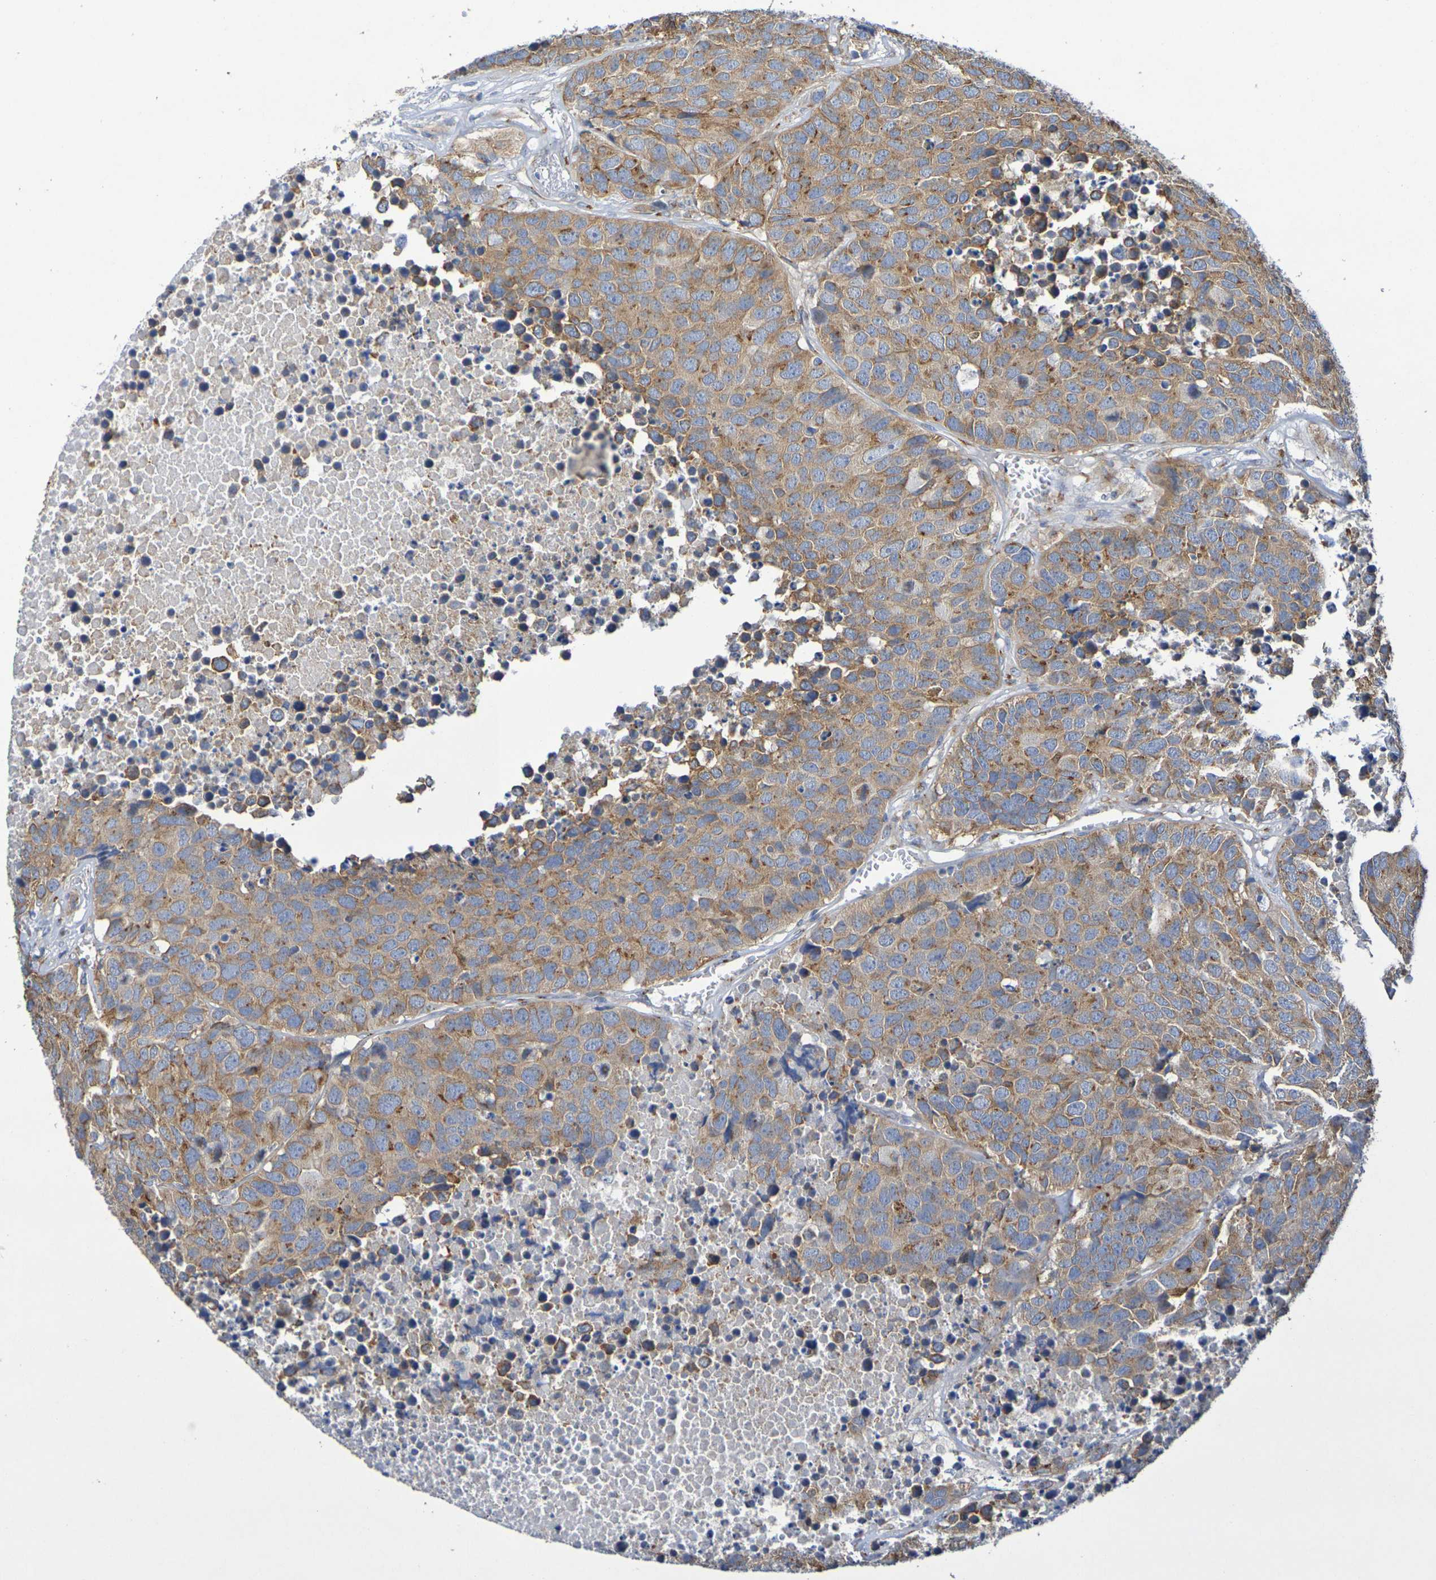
{"staining": {"intensity": "moderate", "quantity": ">75%", "location": "cytoplasmic/membranous"}, "tissue": "carcinoid", "cell_type": "Tumor cells", "image_type": "cancer", "snomed": [{"axis": "morphology", "description": "Carcinoid, malignant, NOS"}, {"axis": "topography", "description": "Lung"}], "caption": "Immunohistochemical staining of carcinoid demonstrates medium levels of moderate cytoplasmic/membranous staining in approximately >75% of tumor cells.", "gene": "DCP2", "patient": {"sex": "male", "age": 60}}